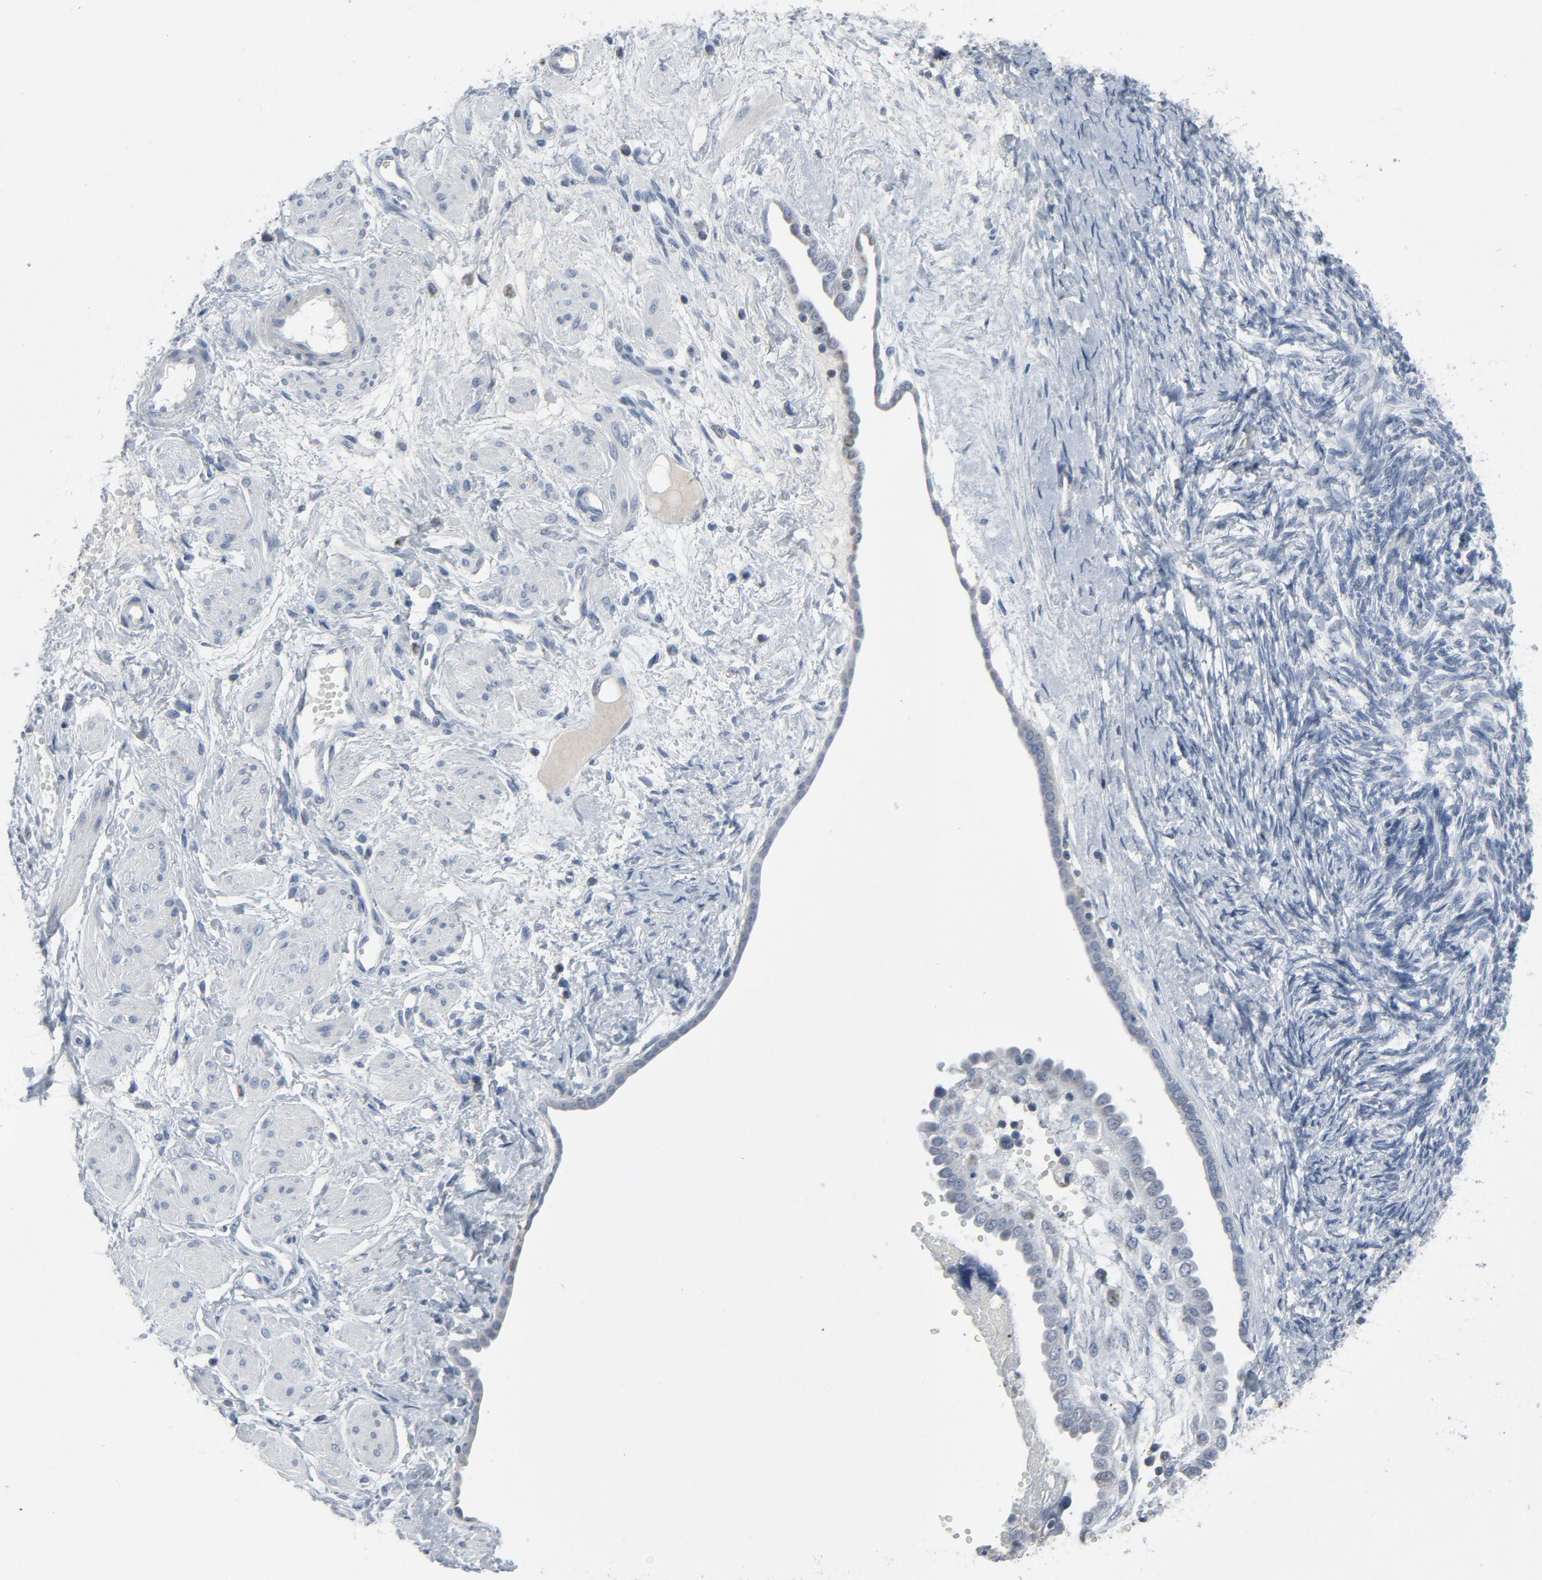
{"staining": {"intensity": "negative", "quantity": "none", "location": "none"}, "tissue": "ovarian cancer", "cell_type": "Tumor cells", "image_type": "cancer", "snomed": [{"axis": "morphology", "description": "Normal tissue, NOS"}, {"axis": "morphology", "description": "Cystadenocarcinoma, serous, NOS"}, {"axis": "topography", "description": "Ovary"}], "caption": "Immunohistochemistry (IHC) photomicrograph of neoplastic tissue: human serous cystadenocarcinoma (ovarian) stained with DAB (3,3'-diaminobenzidine) shows no significant protein expression in tumor cells. (Brightfield microscopy of DAB immunohistochemistry (IHC) at high magnification).", "gene": "GPX2", "patient": {"sex": "female", "age": 62}}